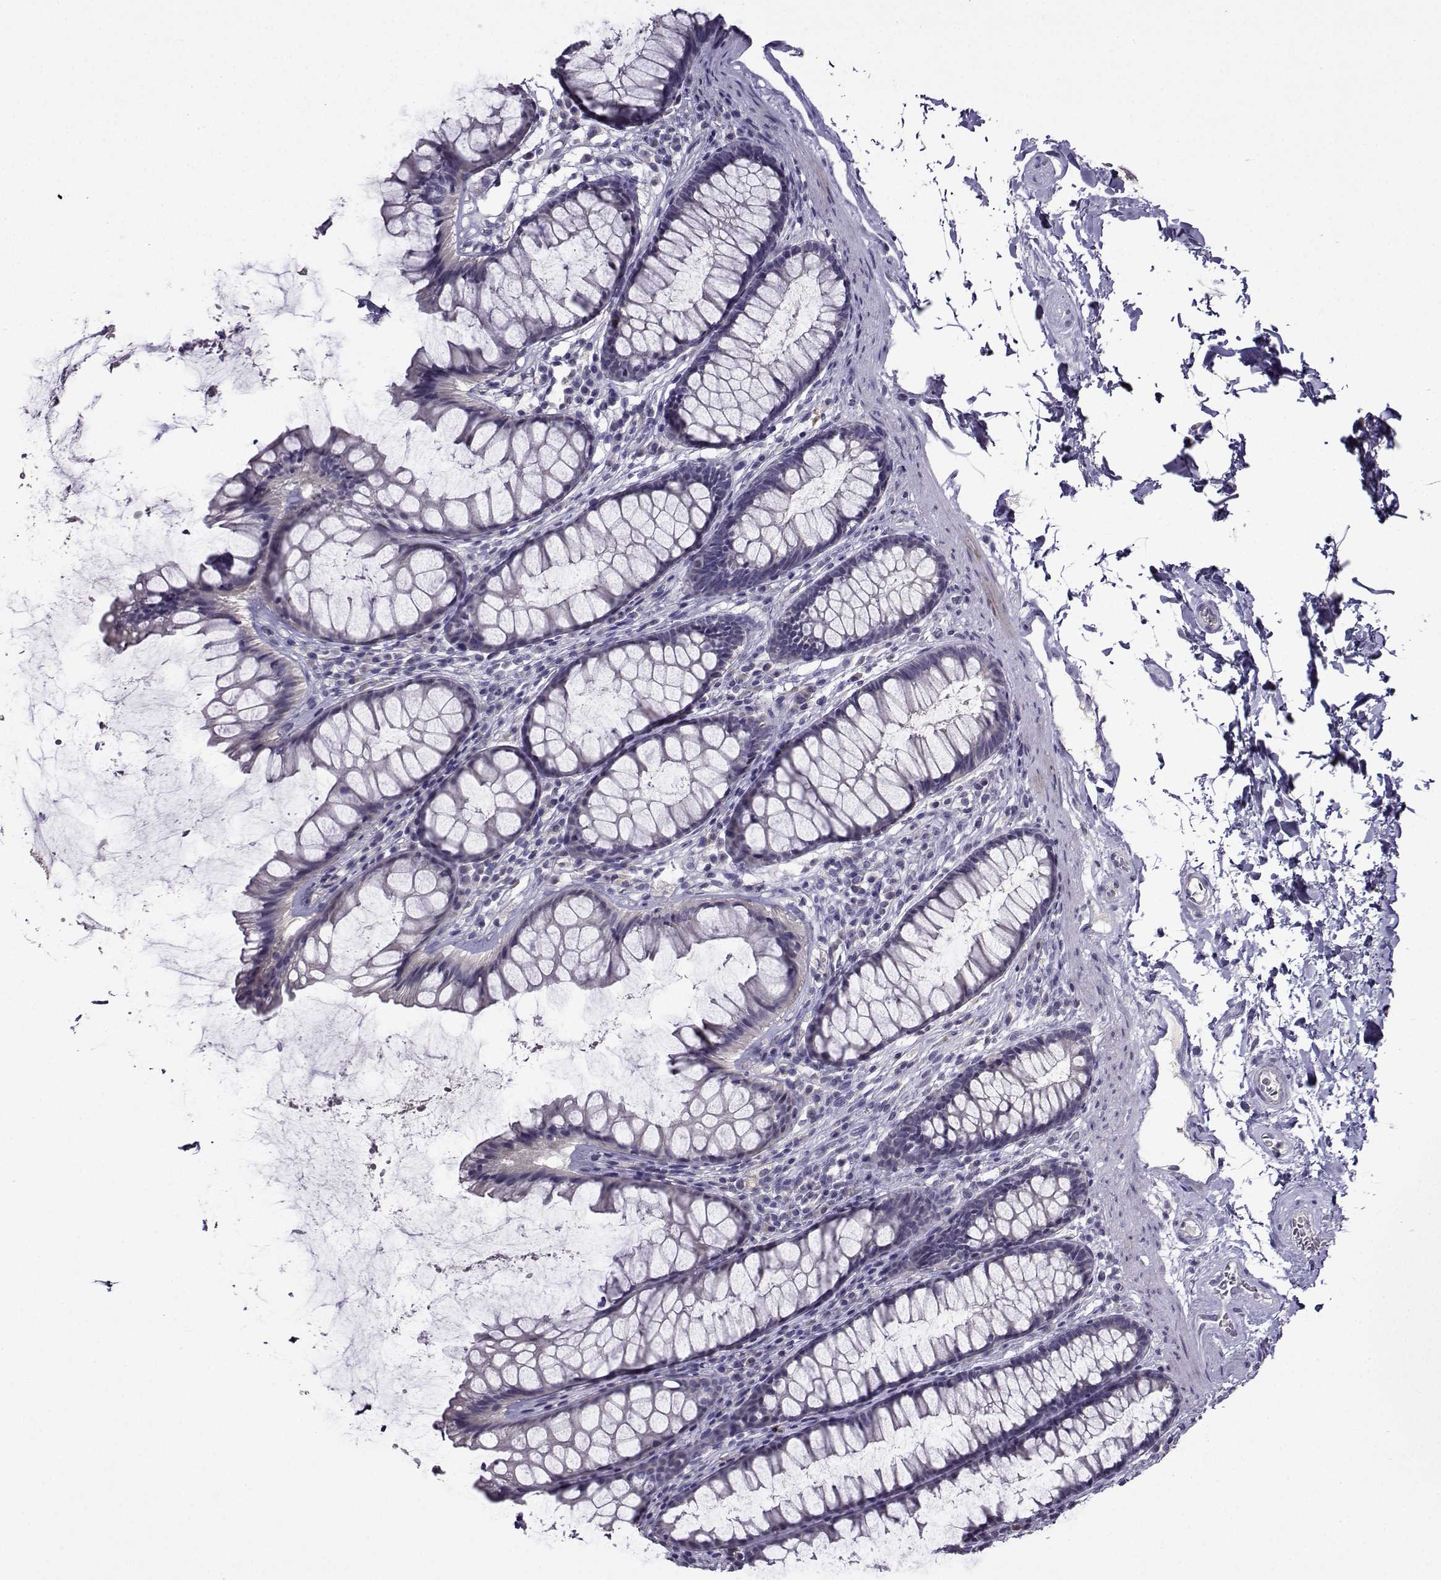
{"staining": {"intensity": "negative", "quantity": "none", "location": "none"}, "tissue": "rectum", "cell_type": "Glandular cells", "image_type": "normal", "snomed": [{"axis": "morphology", "description": "Normal tissue, NOS"}, {"axis": "topography", "description": "Rectum"}], "caption": "Rectum was stained to show a protein in brown. There is no significant expression in glandular cells.", "gene": "CRYBB1", "patient": {"sex": "male", "age": 72}}